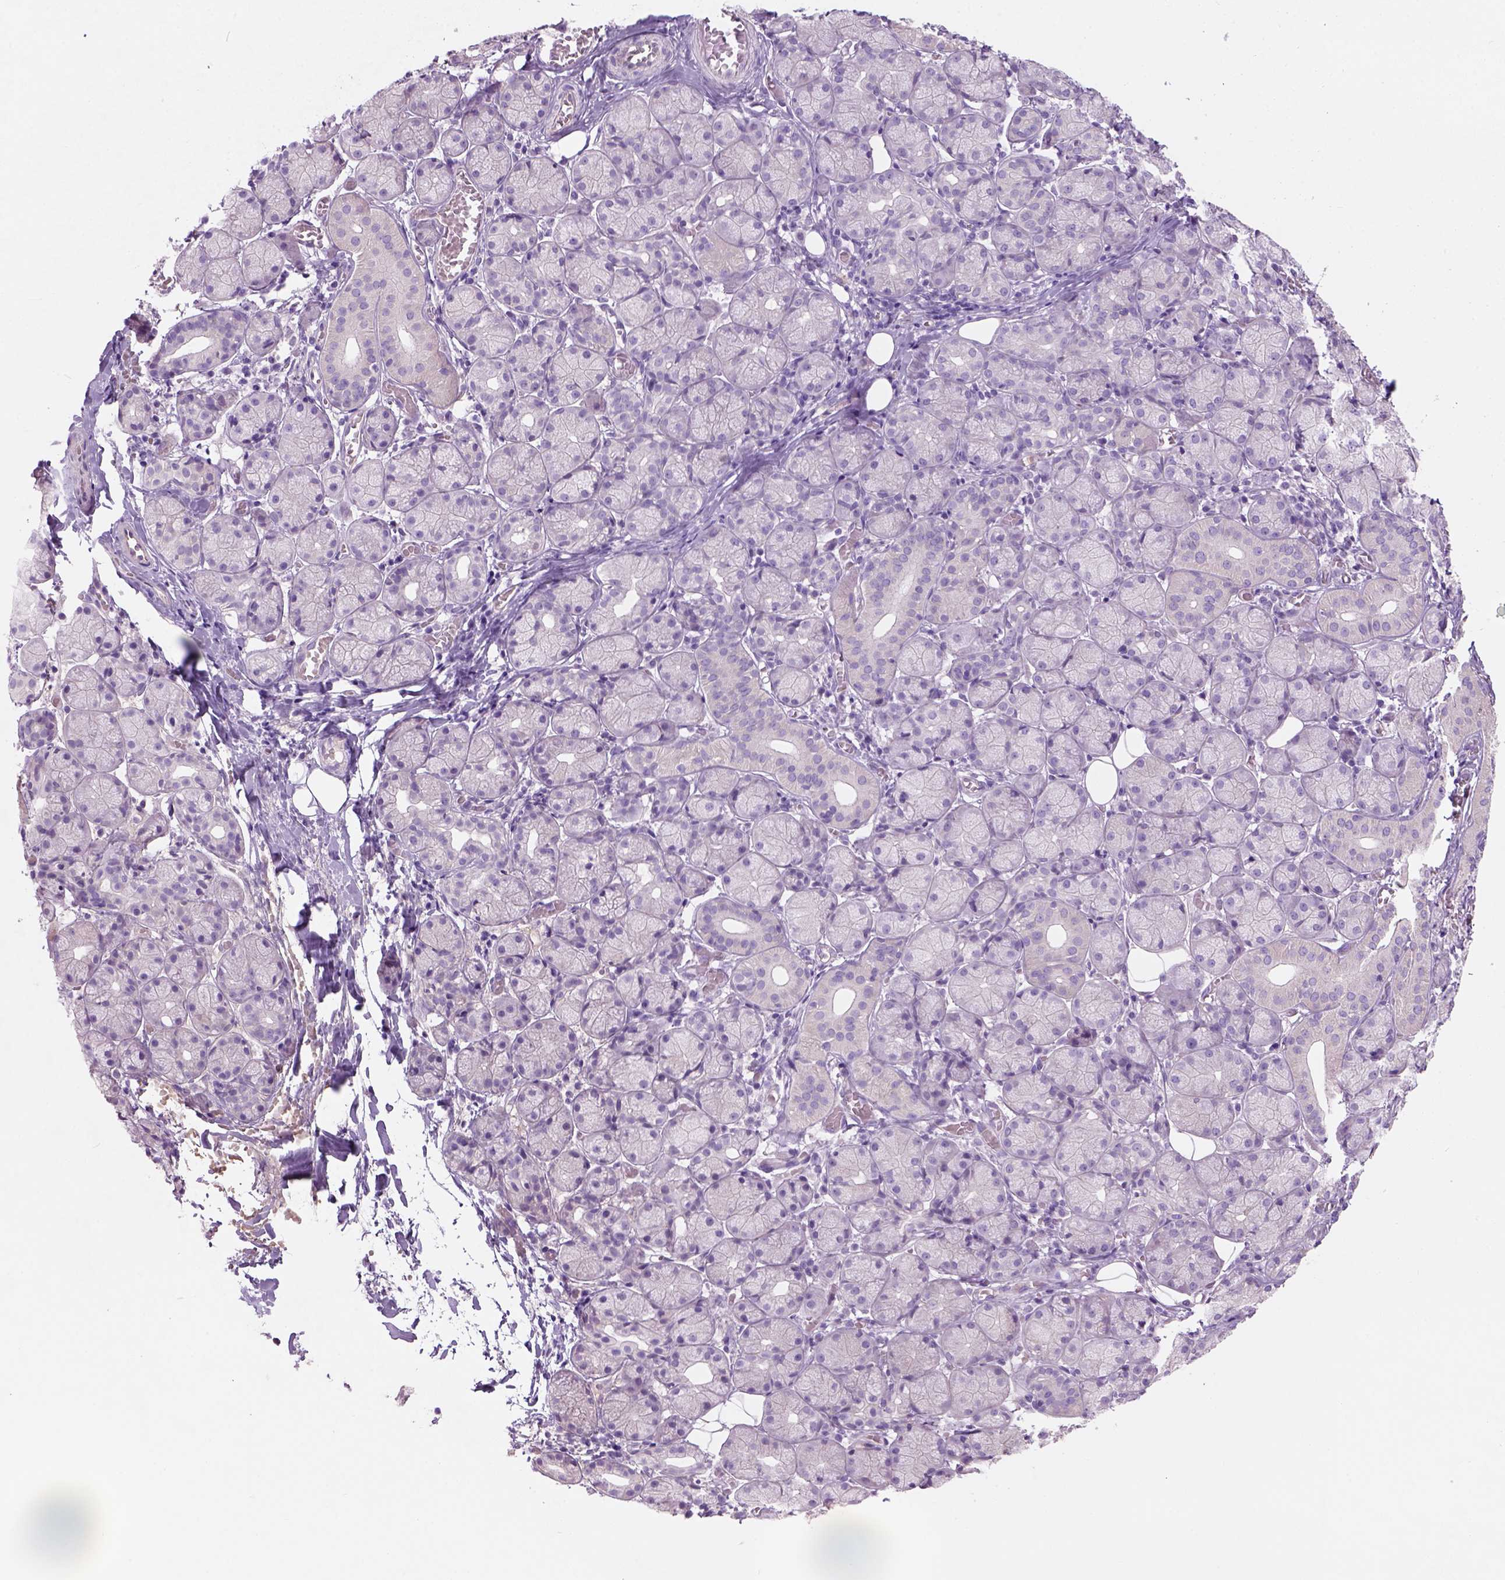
{"staining": {"intensity": "negative", "quantity": "none", "location": "none"}, "tissue": "salivary gland", "cell_type": "Glandular cells", "image_type": "normal", "snomed": [{"axis": "morphology", "description": "Normal tissue, NOS"}, {"axis": "topography", "description": "Salivary gland"}, {"axis": "topography", "description": "Peripheral nerve tissue"}], "caption": "Immunohistochemistry micrograph of unremarkable human salivary gland stained for a protein (brown), which shows no staining in glandular cells.", "gene": "CD84", "patient": {"sex": "female", "age": 24}}